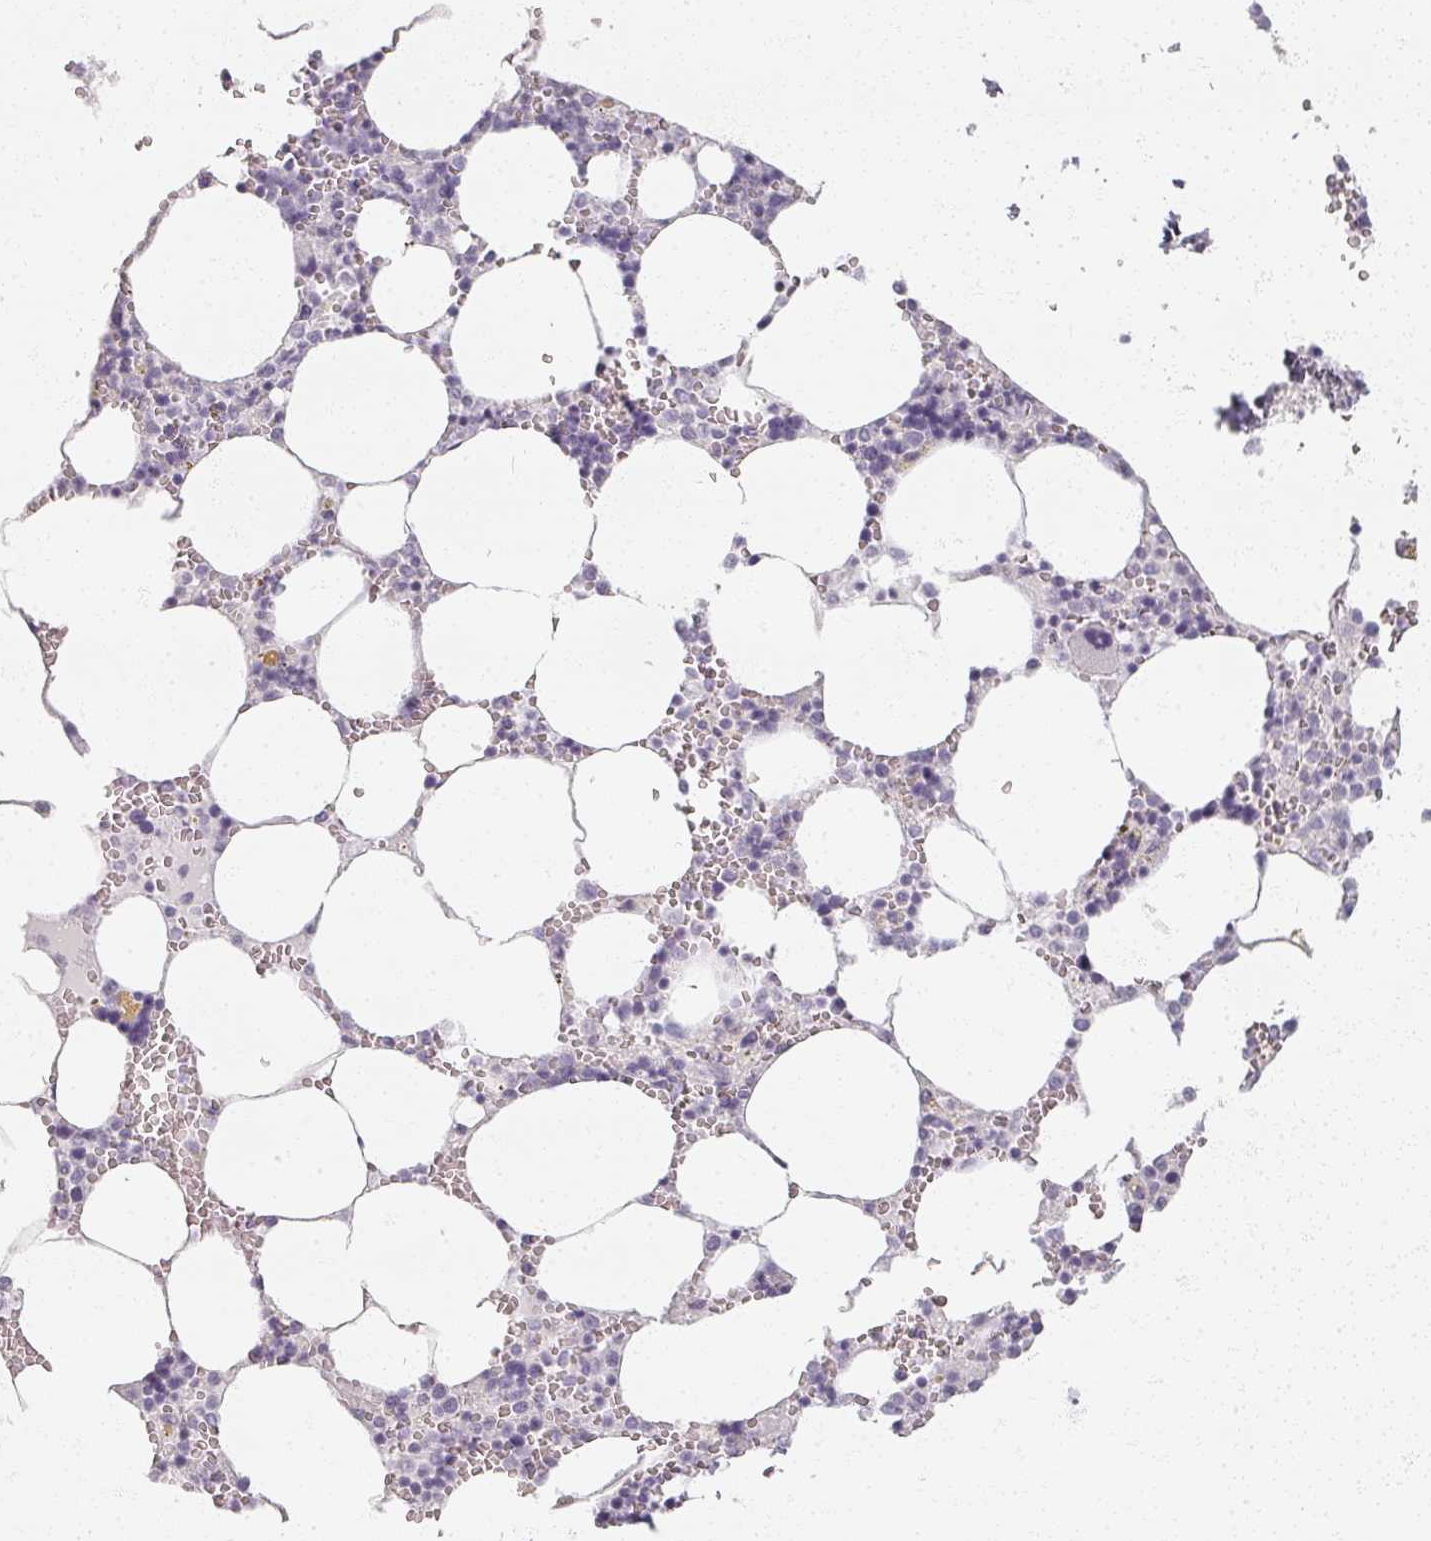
{"staining": {"intensity": "negative", "quantity": "none", "location": "none"}, "tissue": "bone marrow", "cell_type": "Hematopoietic cells", "image_type": "normal", "snomed": [{"axis": "morphology", "description": "Normal tissue, NOS"}, {"axis": "topography", "description": "Bone marrow"}], "caption": "A high-resolution photomicrograph shows immunohistochemistry staining of benign bone marrow, which displays no significant positivity in hematopoietic cells.", "gene": "RFPL2", "patient": {"sex": "male", "age": 64}}